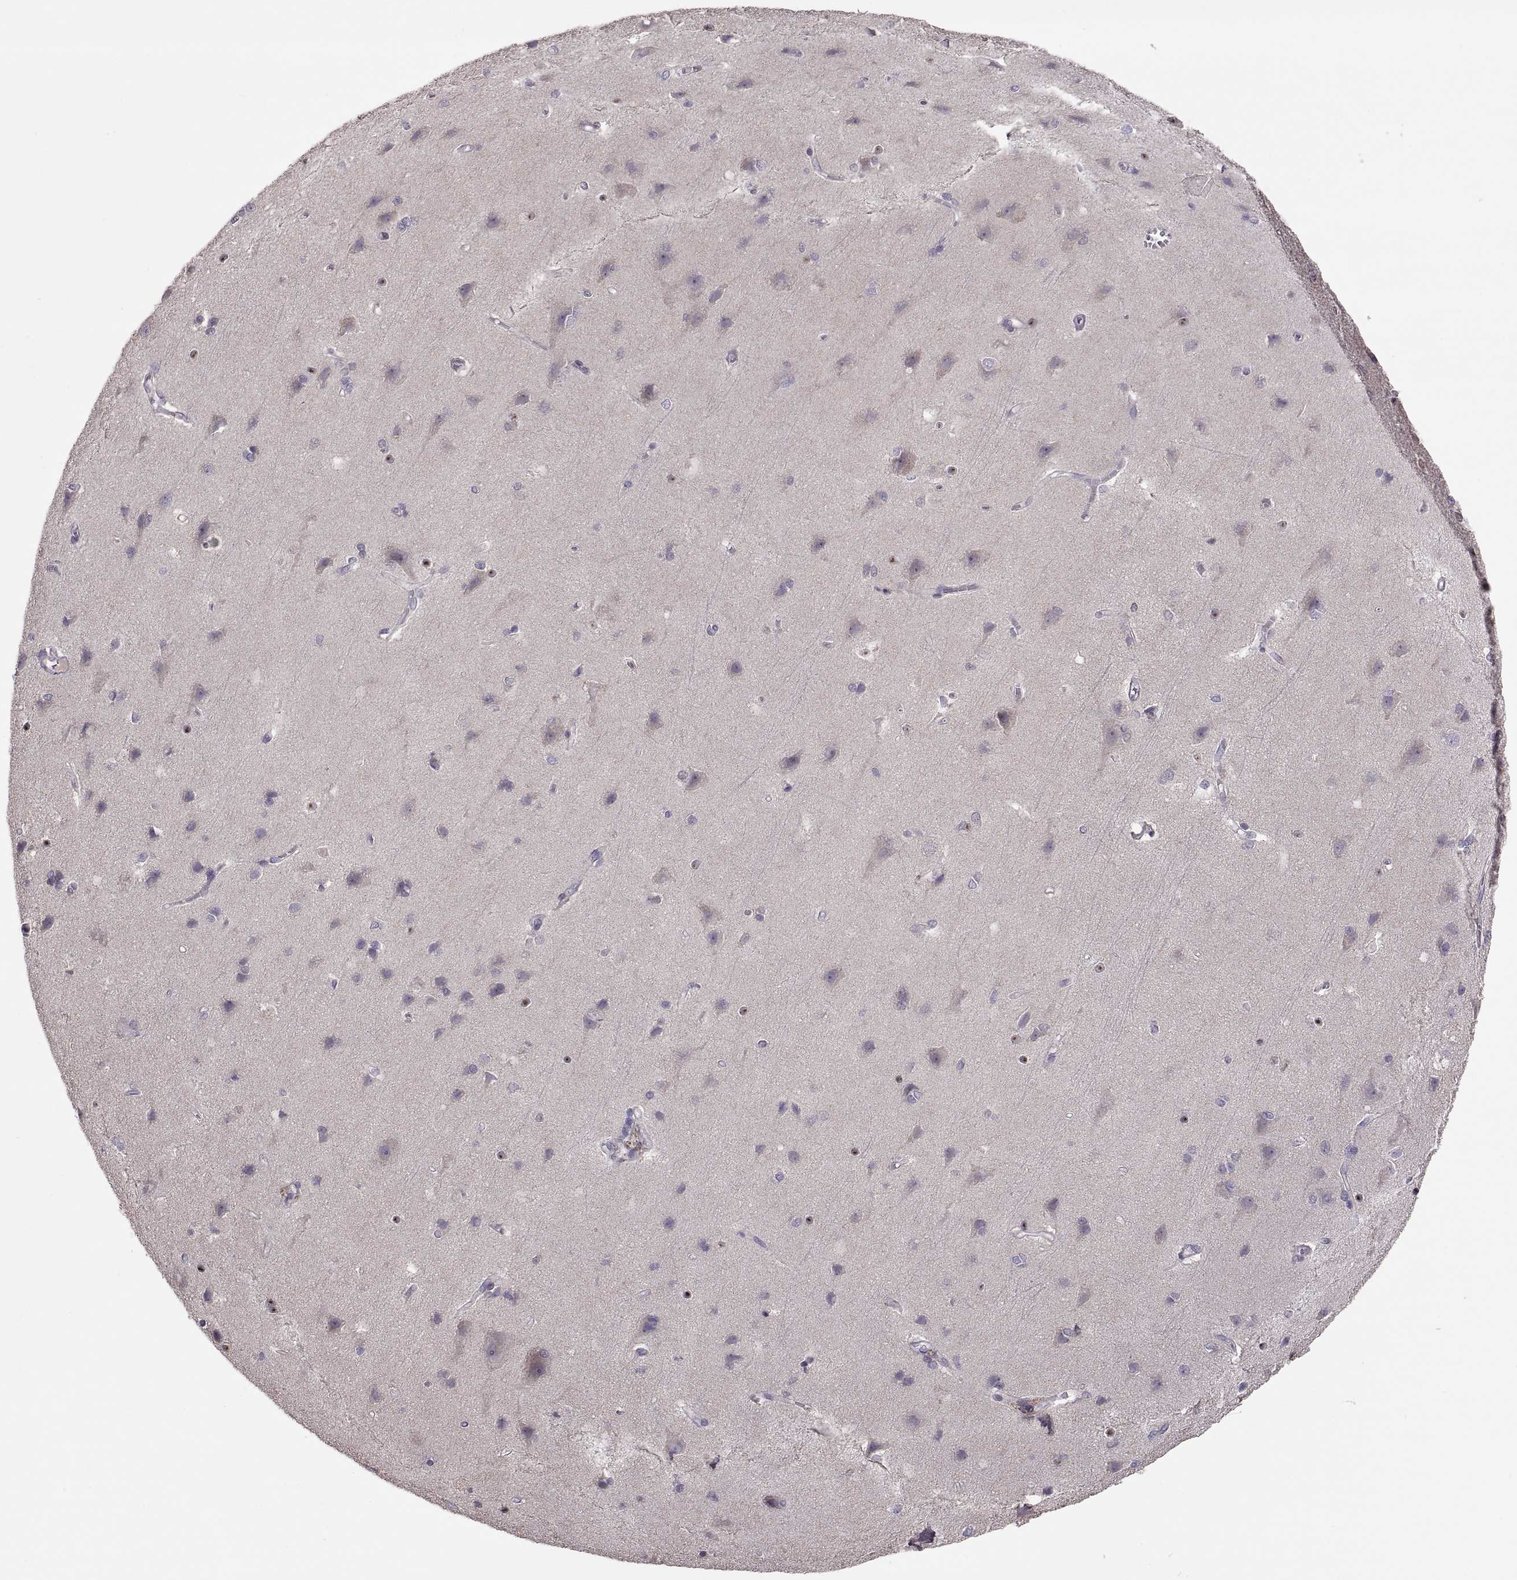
{"staining": {"intensity": "negative", "quantity": "none", "location": "none"}, "tissue": "cerebral cortex", "cell_type": "Endothelial cells", "image_type": "normal", "snomed": [{"axis": "morphology", "description": "Normal tissue, NOS"}, {"axis": "topography", "description": "Cerebral cortex"}], "caption": "Immunohistochemical staining of normal human cerebral cortex displays no significant positivity in endothelial cells.", "gene": "ACSBG2", "patient": {"sex": "male", "age": 37}}